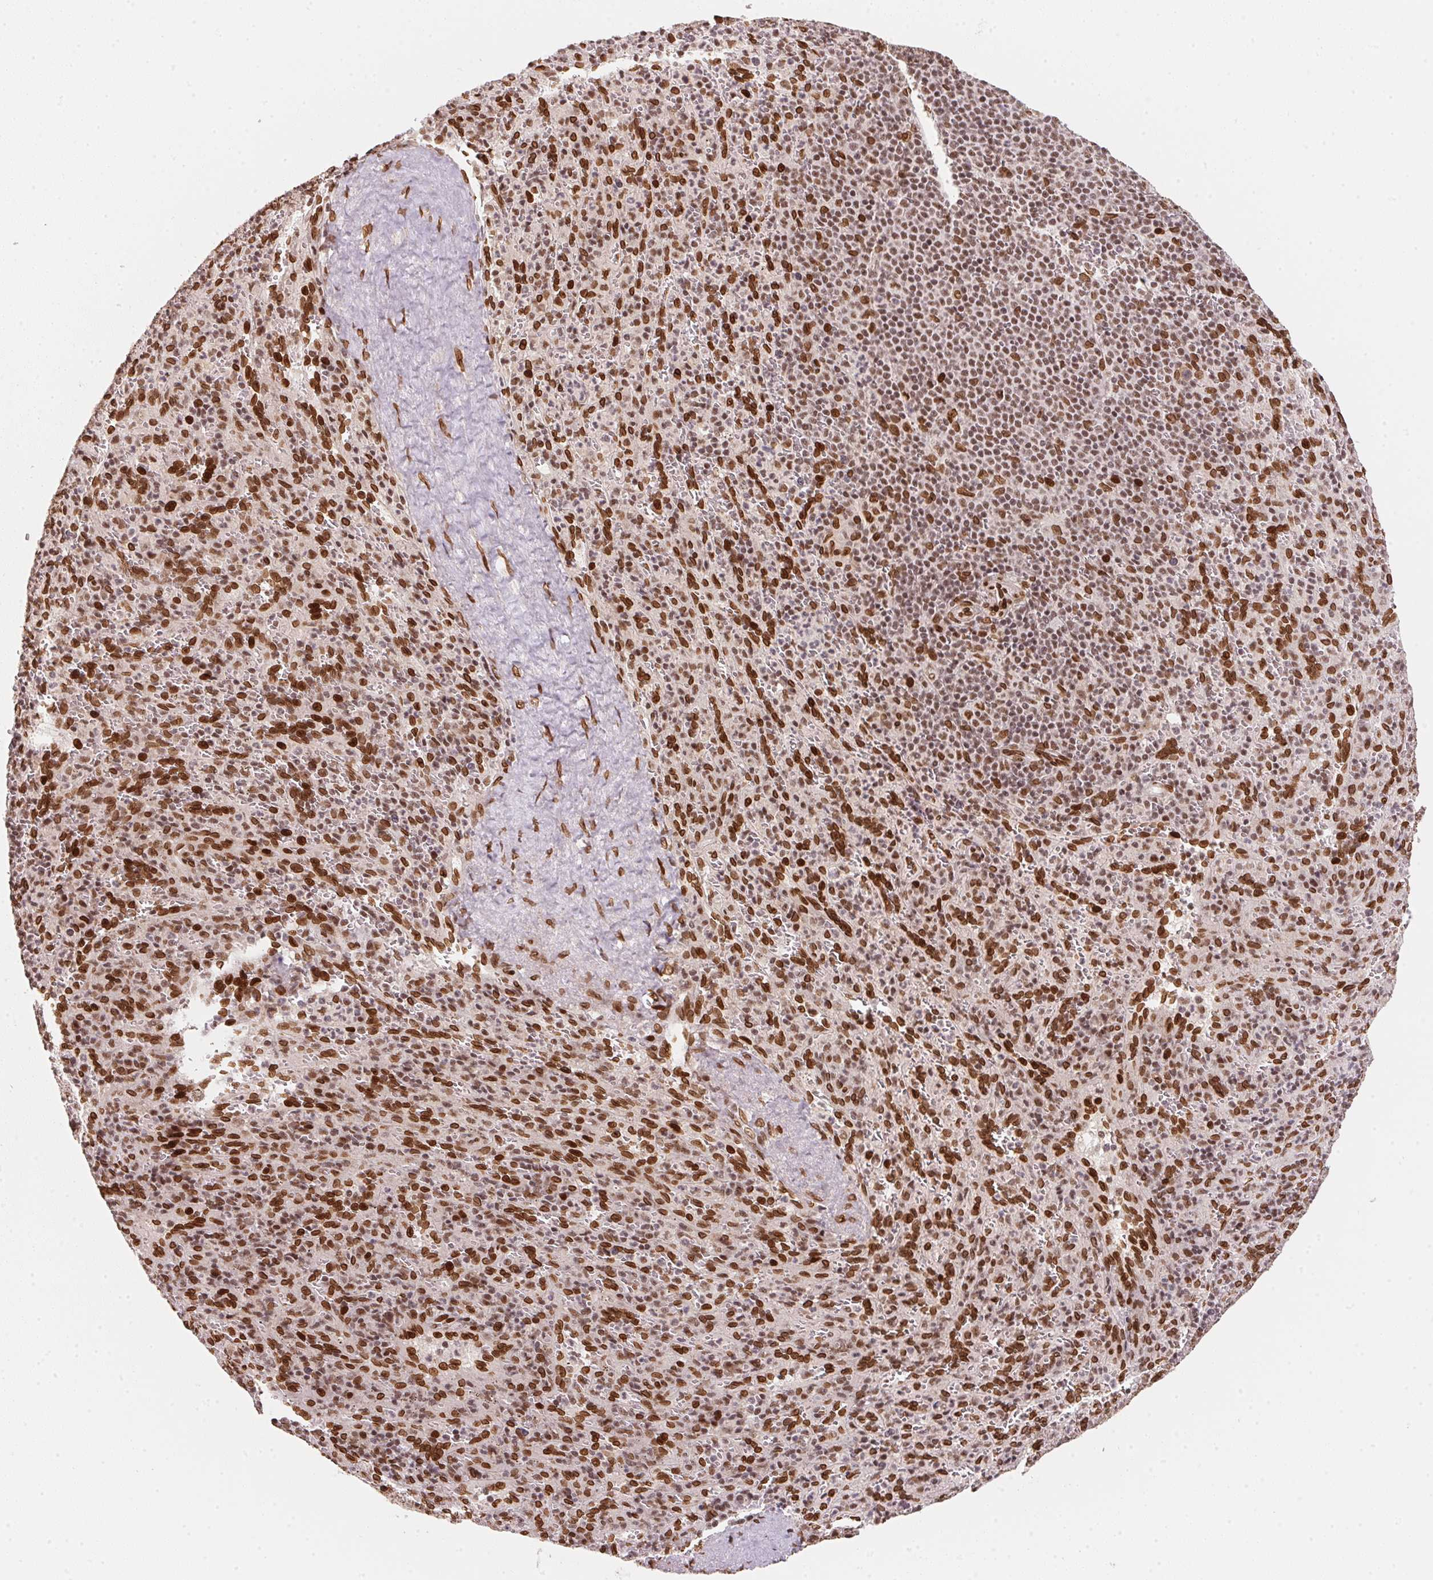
{"staining": {"intensity": "strong", "quantity": "<25%", "location": "nuclear"}, "tissue": "spleen", "cell_type": "Cells in red pulp", "image_type": "normal", "snomed": [{"axis": "morphology", "description": "Normal tissue, NOS"}, {"axis": "topography", "description": "Spleen"}], "caption": "Cells in red pulp display medium levels of strong nuclear positivity in about <25% of cells in benign spleen. The staining is performed using DAB (3,3'-diaminobenzidine) brown chromogen to label protein expression. The nuclei are counter-stained blue using hematoxylin.", "gene": "SAP30BP", "patient": {"sex": "male", "age": 57}}